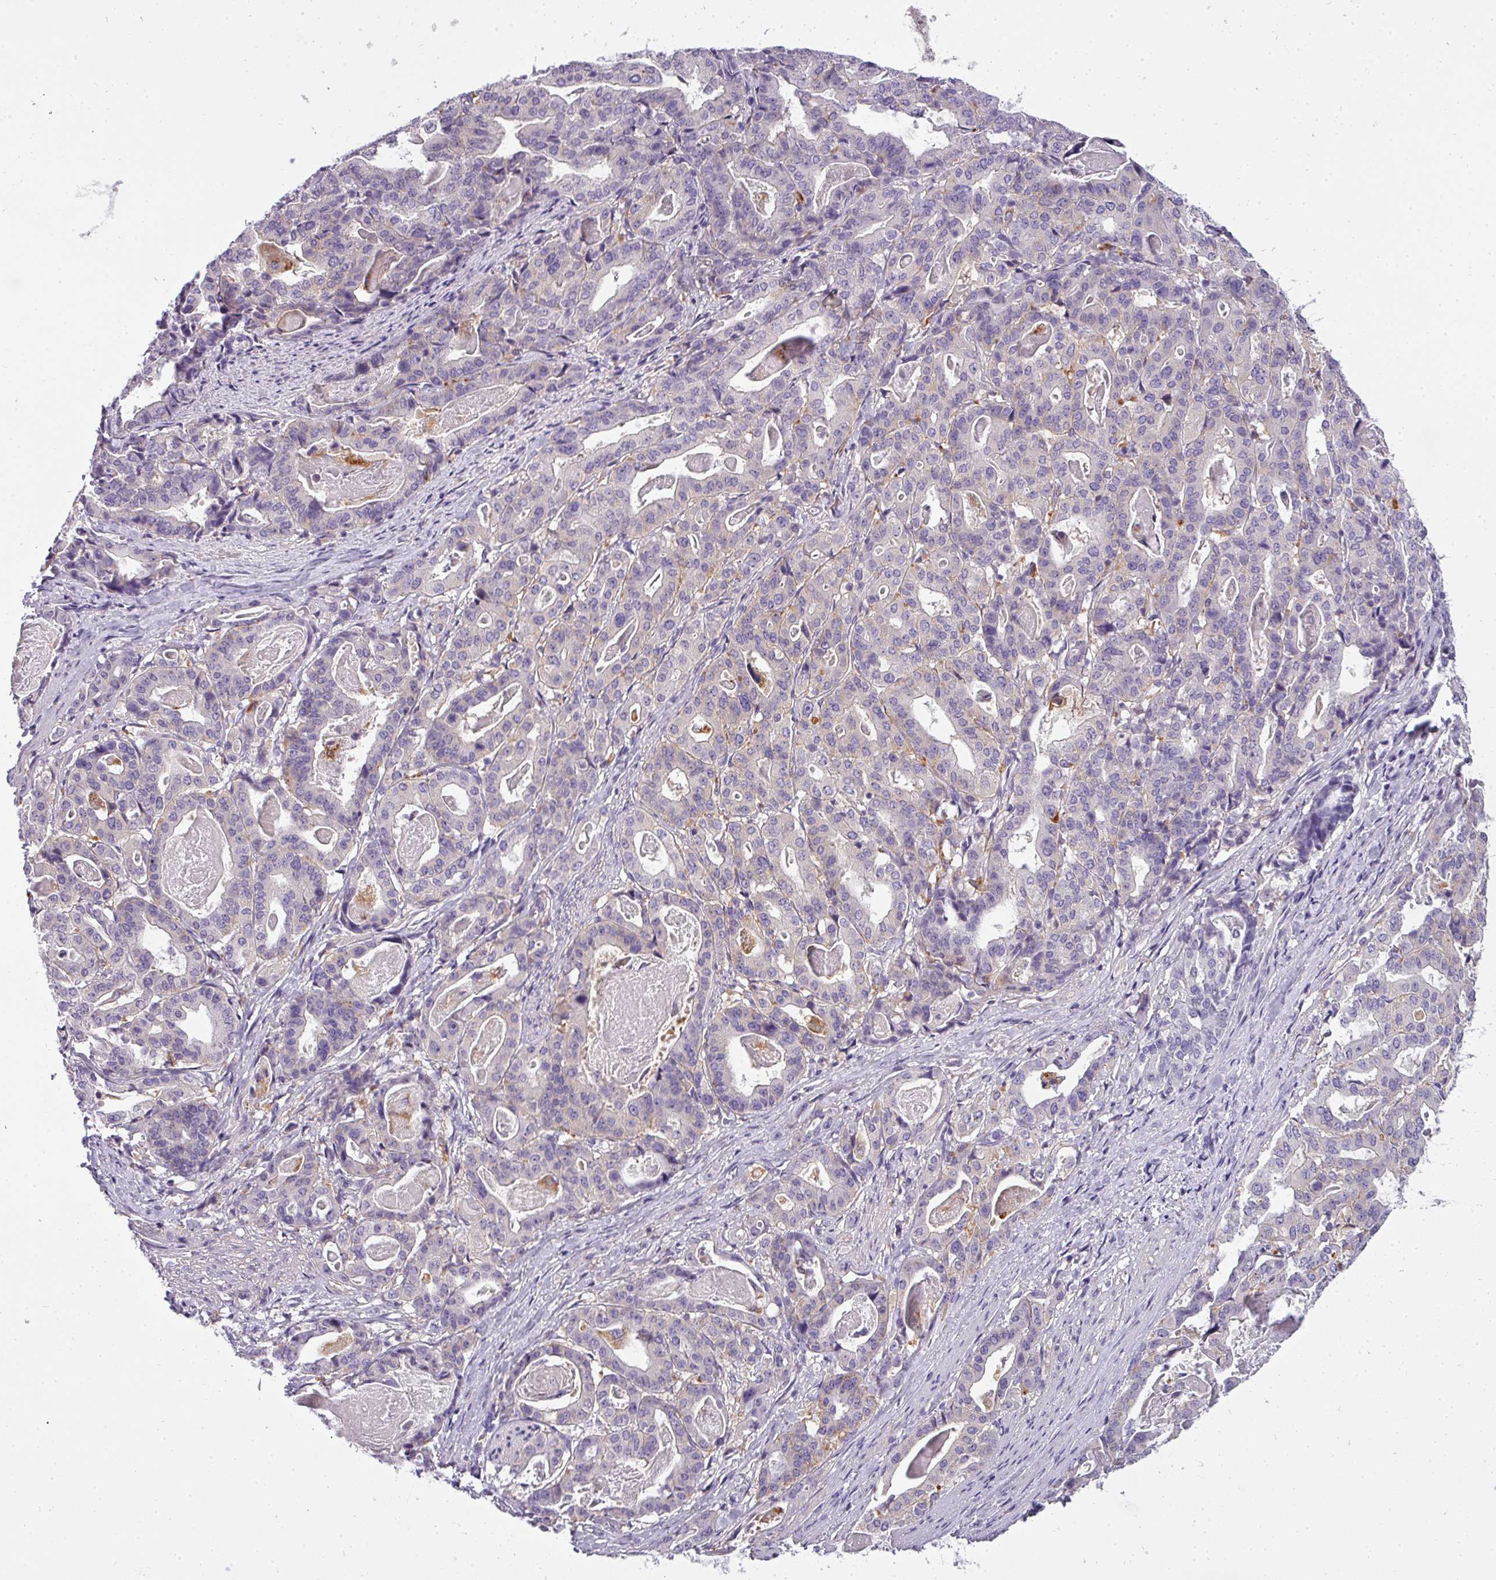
{"staining": {"intensity": "negative", "quantity": "none", "location": "none"}, "tissue": "stomach cancer", "cell_type": "Tumor cells", "image_type": "cancer", "snomed": [{"axis": "morphology", "description": "Adenocarcinoma, NOS"}, {"axis": "topography", "description": "Stomach"}], "caption": "Immunohistochemical staining of stomach cancer (adenocarcinoma) shows no significant positivity in tumor cells.", "gene": "ATP6V1D", "patient": {"sex": "male", "age": 48}}